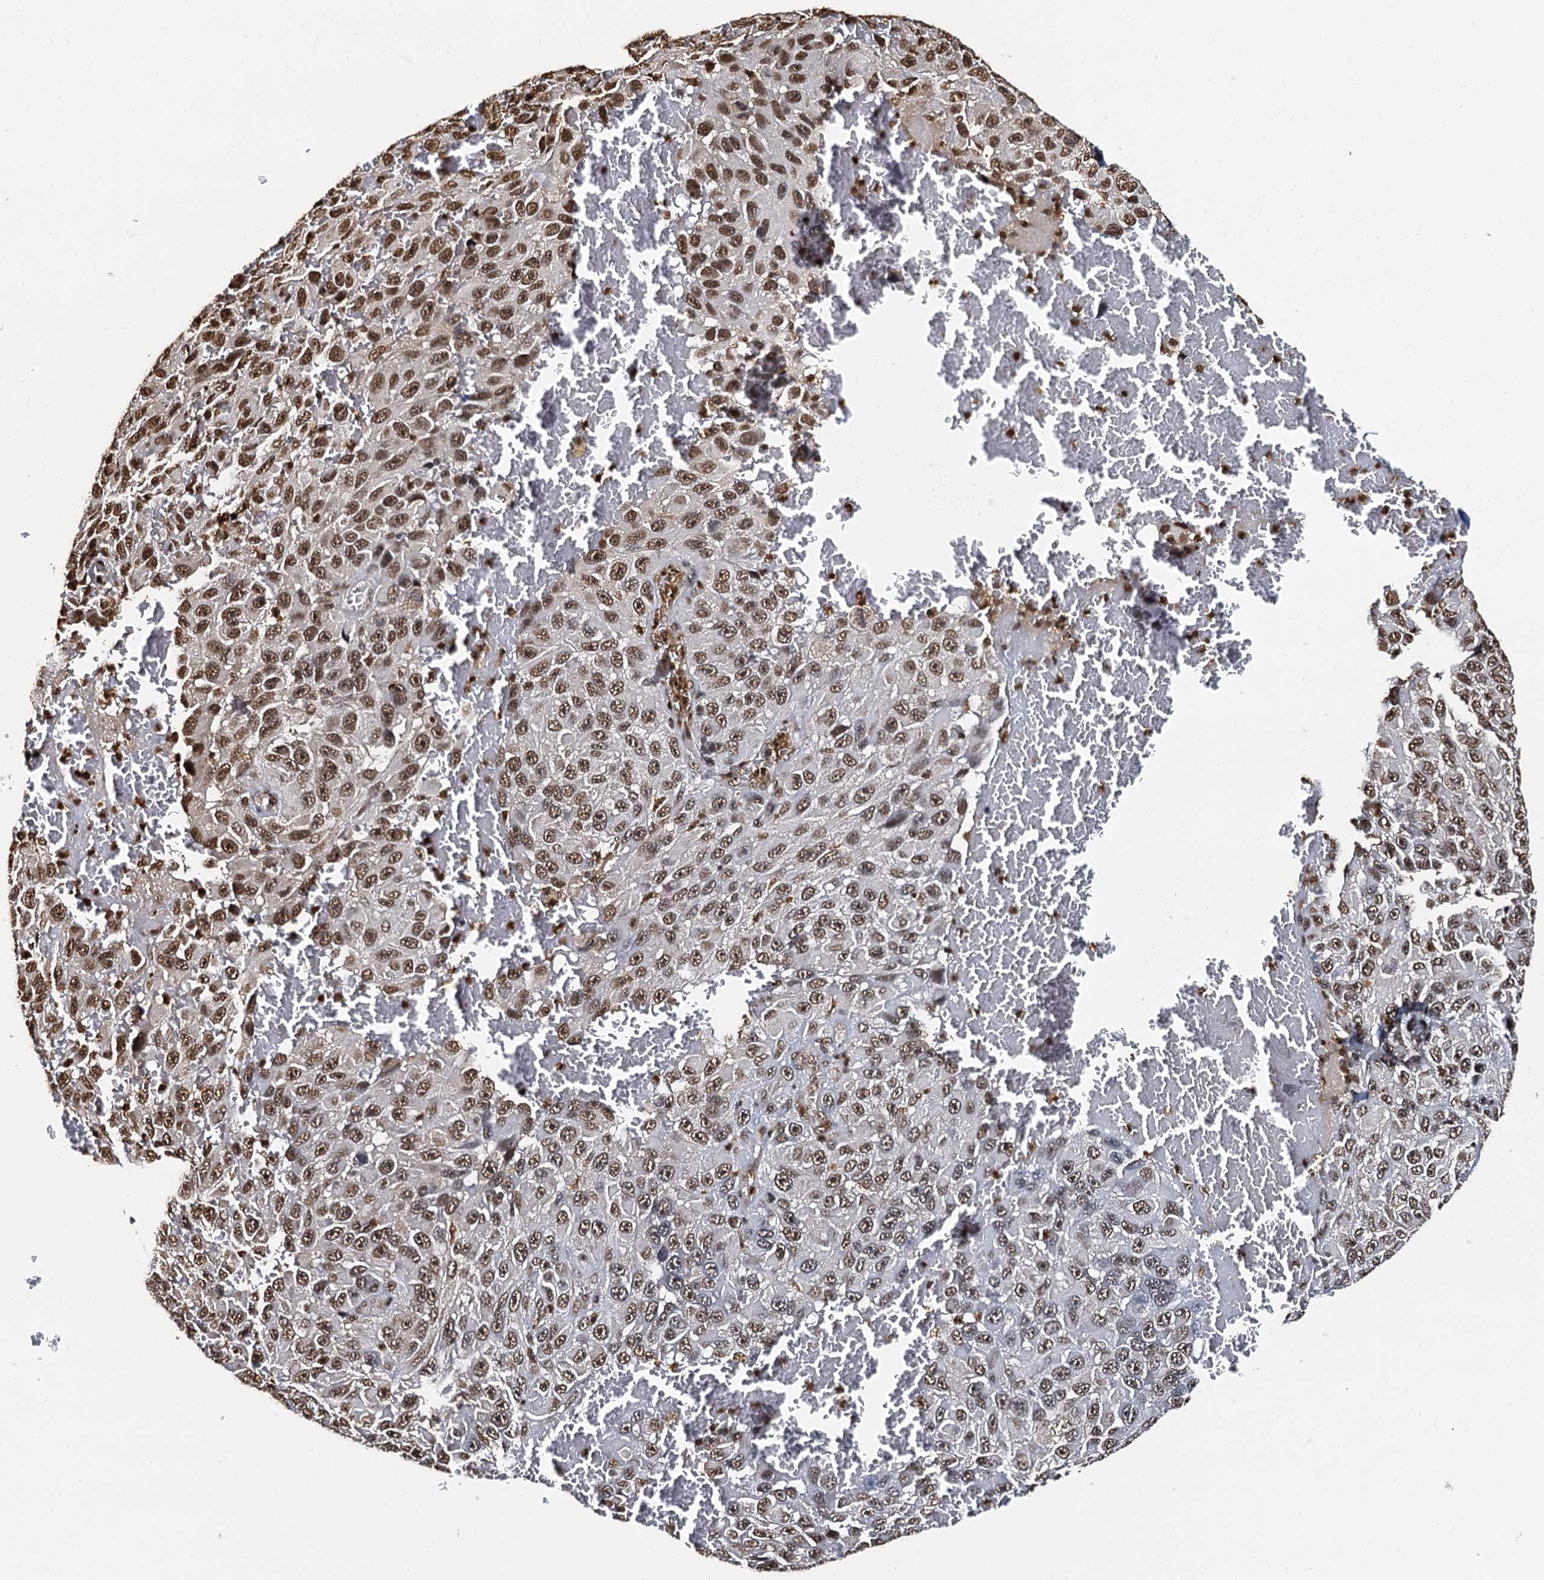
{"staining": {"intensity": "moderate", "quantity": ">75%", "location": "nuclear"}, "tissue": "melanoma", "cell_type": "Tumor cells", "image_type": "cancer", "snomed": [{"axis": "morphology", "description": "Normal tissue, NOS"}, {"axis": "morphology", "description": "Malignant melanoma, NOS"}, {"axis": "topography", "description": "Skin"}], "caption": "Protein expression analysis of melanoma demonstrates moderate nuclear staining in approximately >75% of tumor cells. The staining is performed using DAB (3,3'-diaminobenzidine) brown chromogen to label protein expression. The nuclei are counter-stained blue using hematoxylin.", "gene": "SNRPD2", "patient": {"sex": "female", "age": 96}}